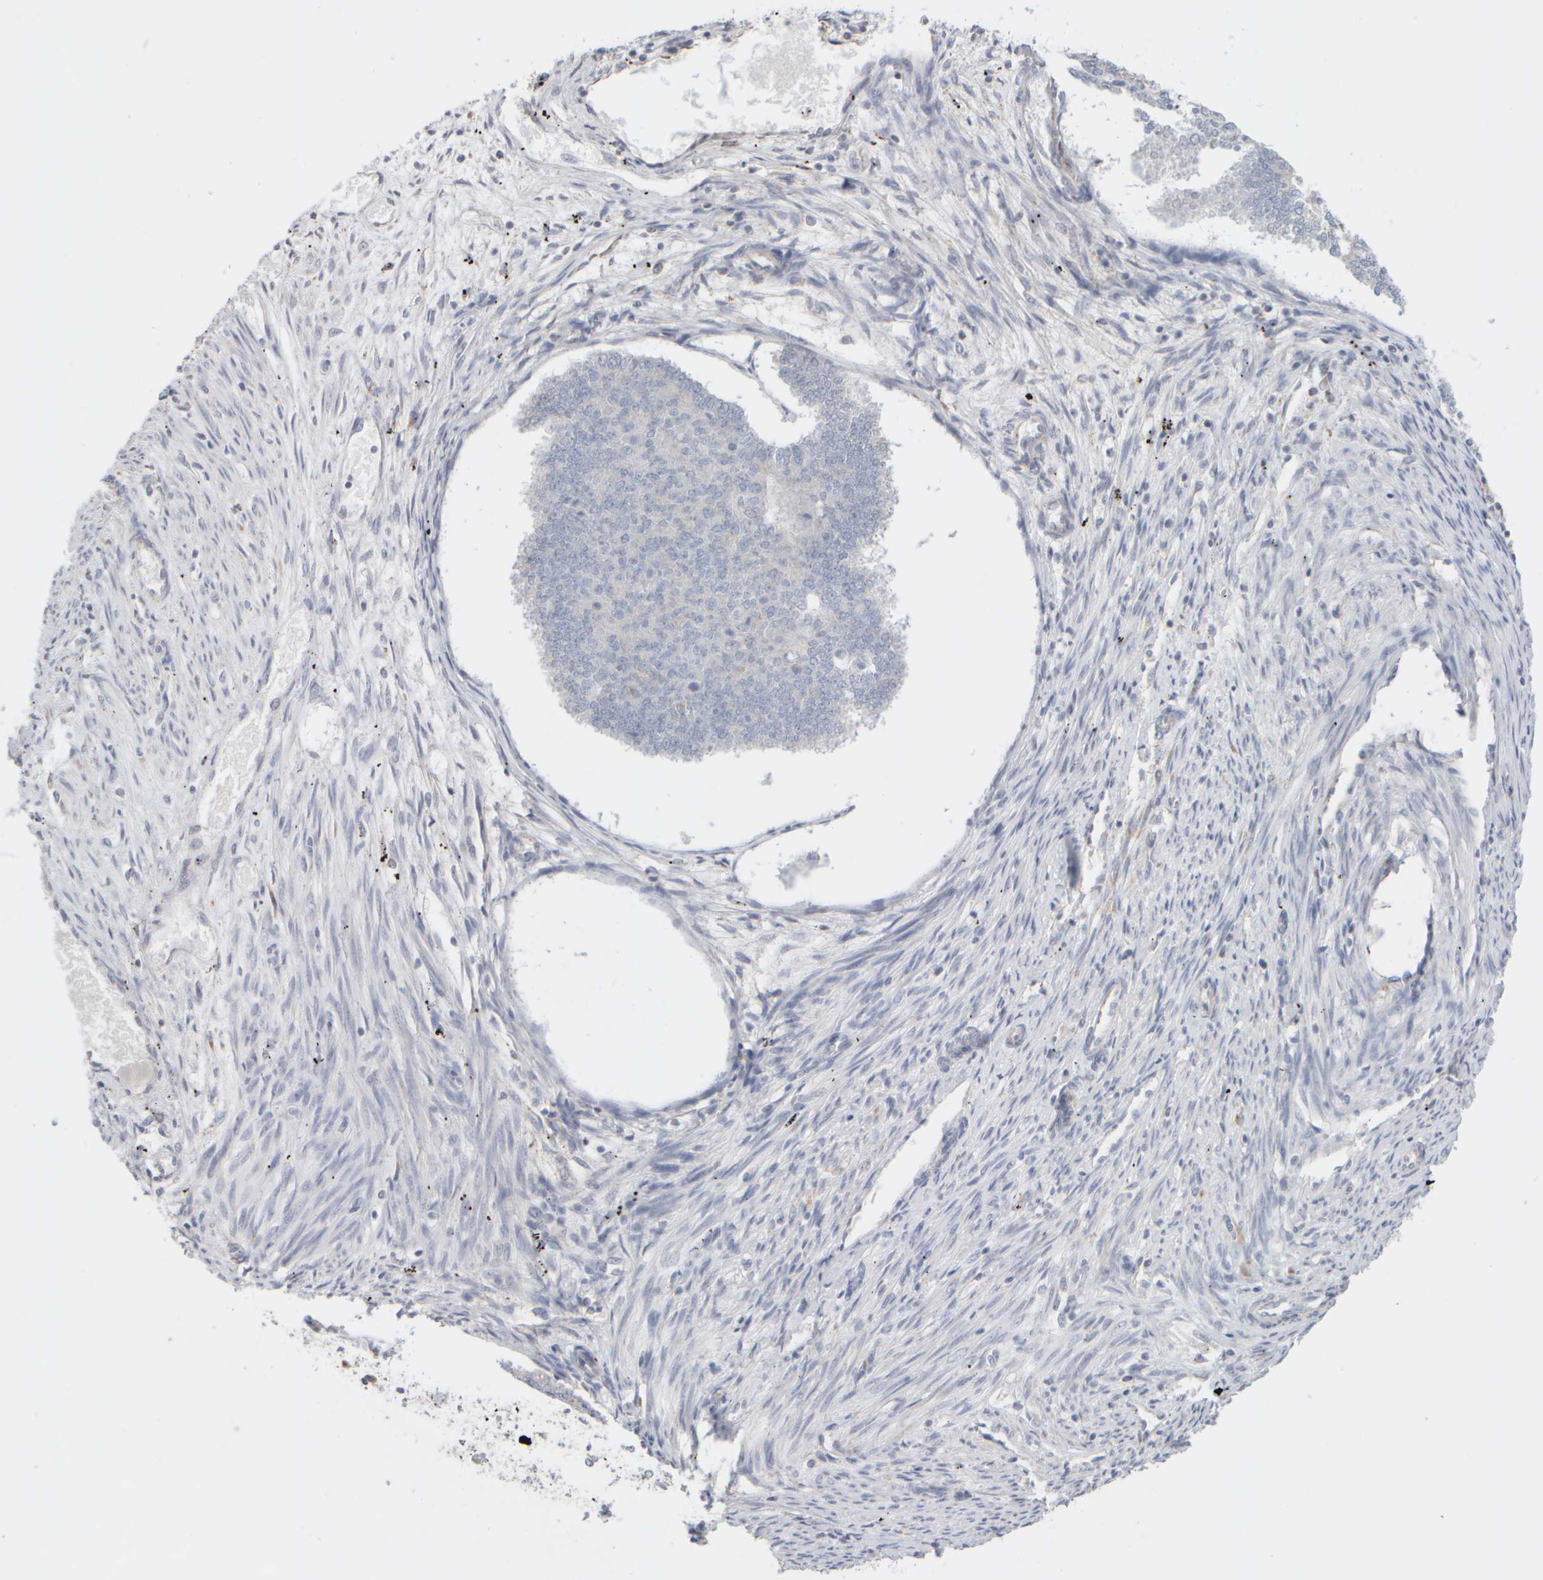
{"staining": {"intensity": "negative", "quantity": "none", "location": "none"}, "tissue": "endometrial cancer", "cell_type": "Tumor cells", "image_type": "cancer", "snomed": [{"axis": "morphology", "description": "Adenocarcinoma, NOS"}, {"axis": "topography", "description": "Endometrium"}], "caption": "Immunohistochemistry (IHC) image of human endometrial adenocarcinoma stained for a protein (brown), which displays no expression in tumor cells.", "gene": "ZNF112", "patient": {"sex": "female", "age": 70}}